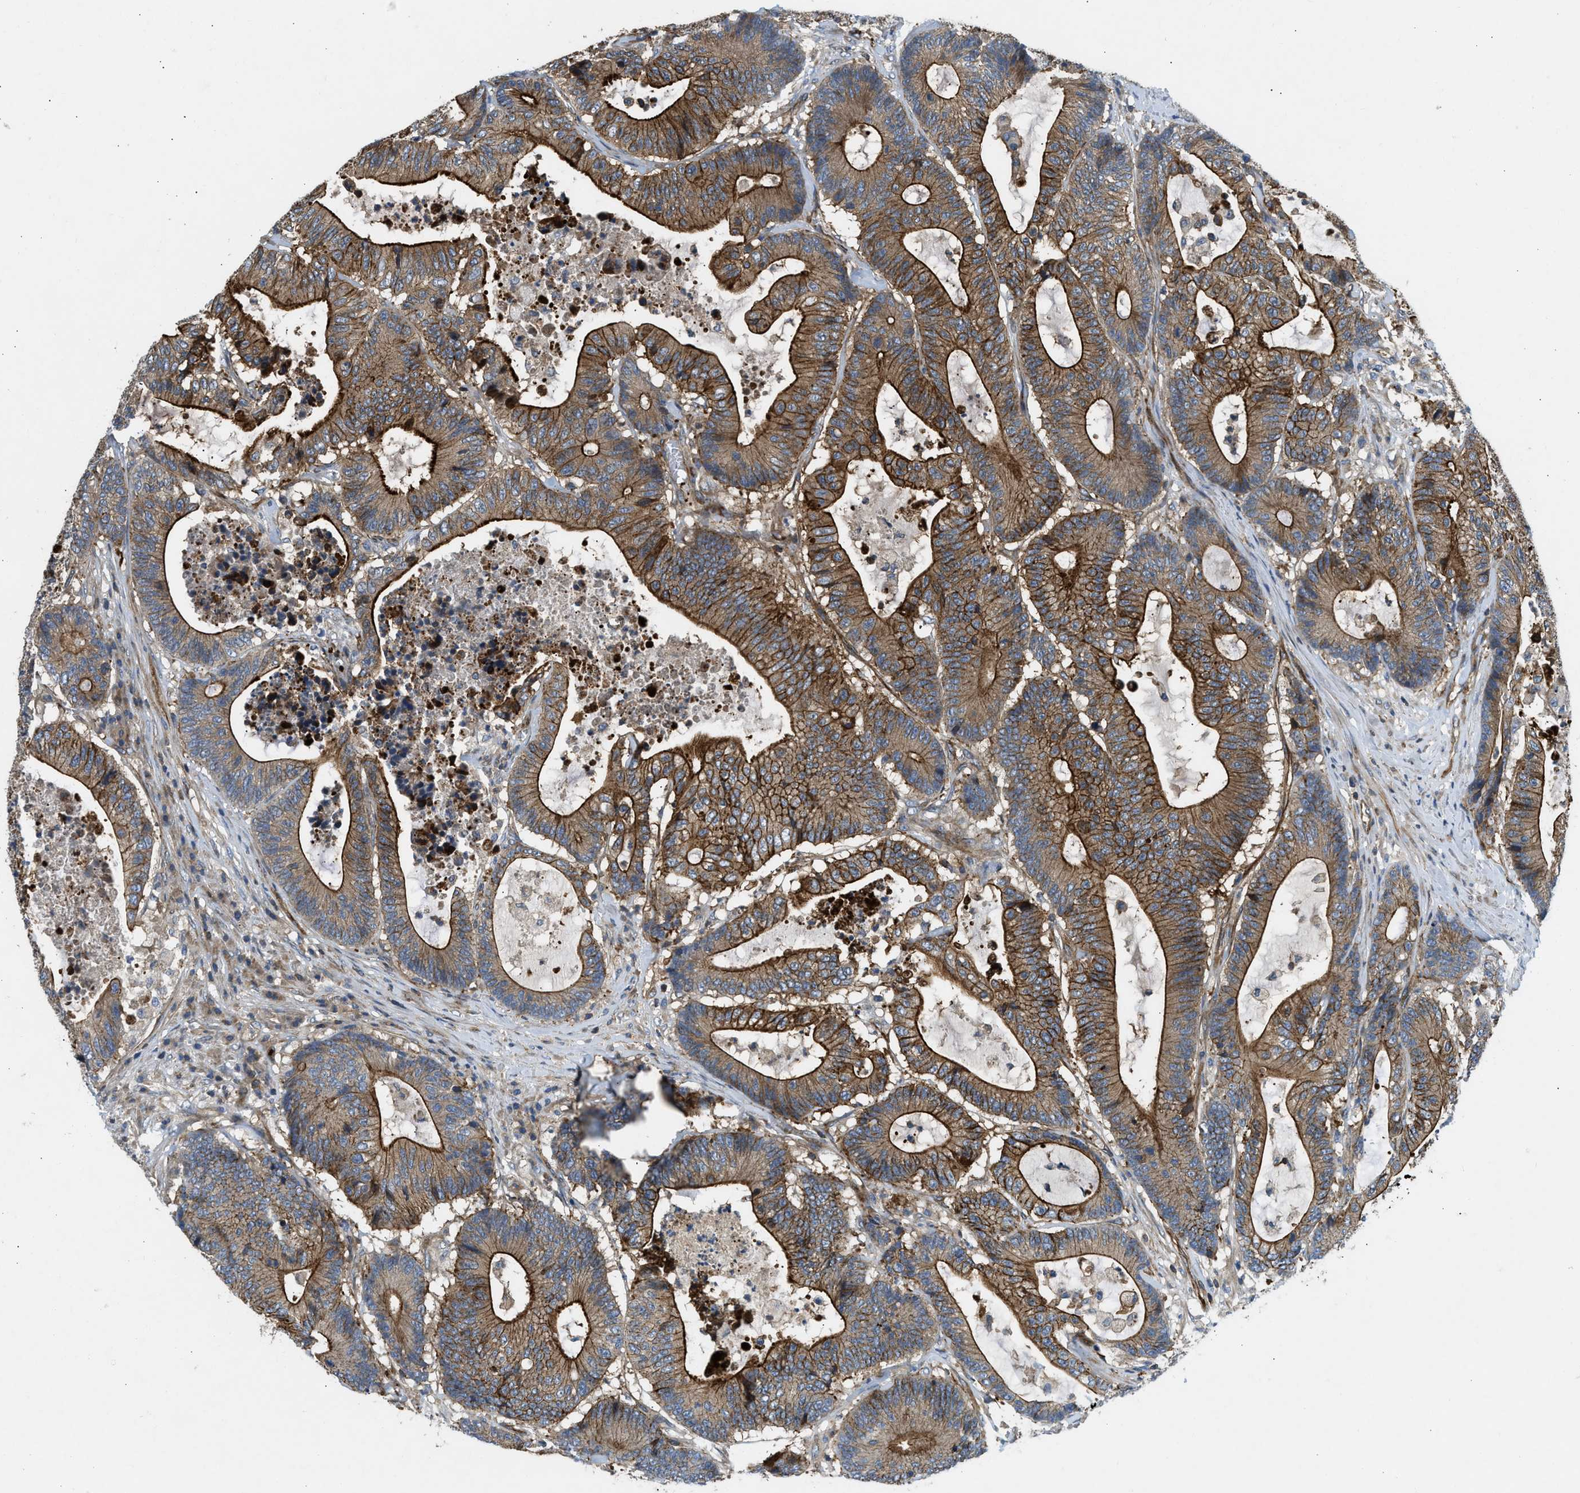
{"staining": {"intensity": "strong", "quantity": ">75%", "location": "cytoplasmic/membranous"}, "tissue": "colorectal cancer", "cell_type": "Tumor cells", "image_type": "cancer", "snomed": [{"axis": "morphology", "description": "Adenocarcinoma, NOS"}, {"axis": "topography", "description": "Colon"}], "caption": "IHC of human adenocarcinoma (colorectal) displays high levels of strong cytoplasmic/membranous positivity in approximately >75% of tumor cells.", "gene": "NYNRIN", "patient": {"sex": "female", "age": 84}}